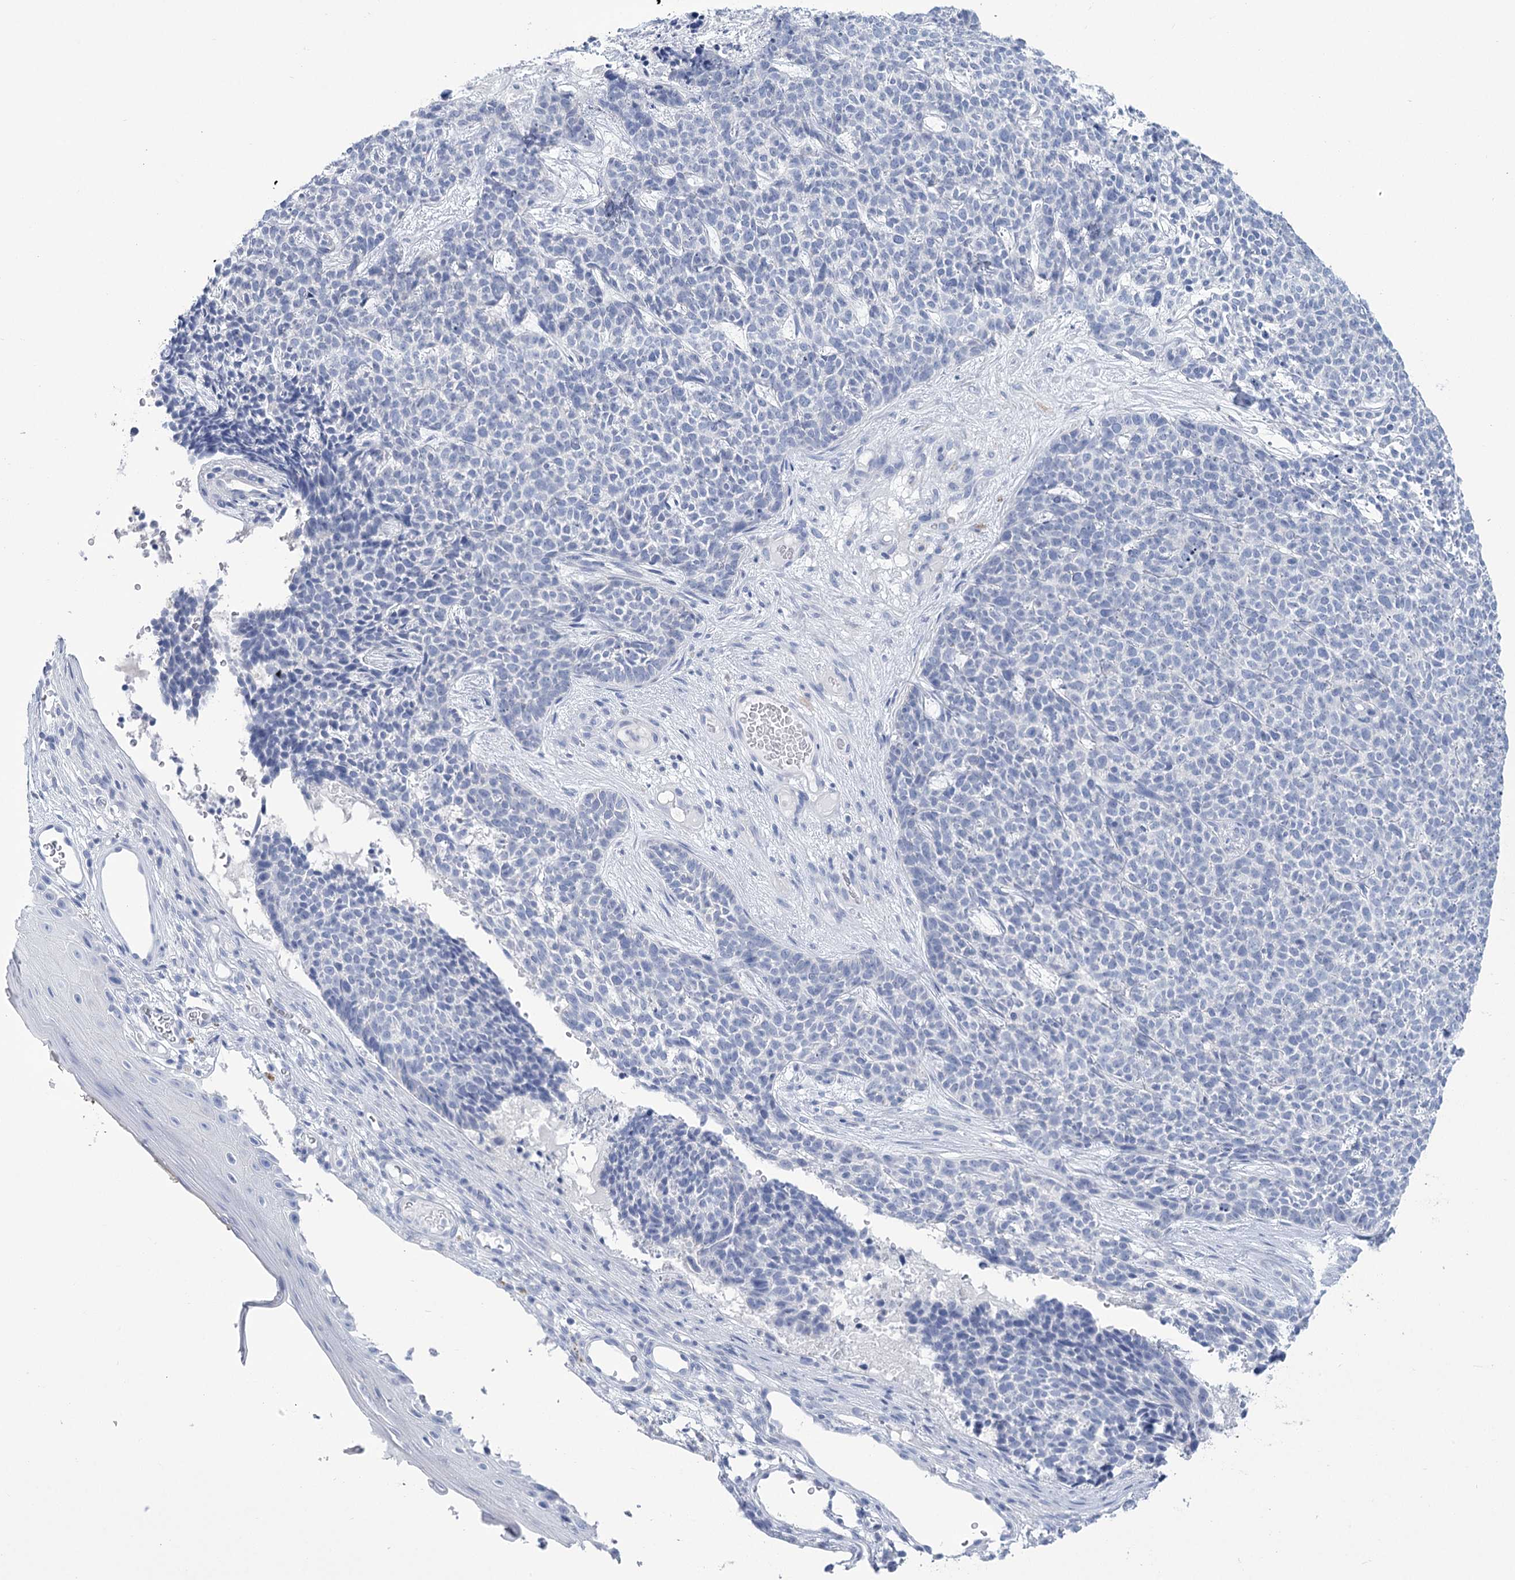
{"staining": {"intensity": "negative", "quantity": "none", "location": "none"}, "tissue": "skin cancer", "cell_type": "Tumor cells", "image_type": "cancer", "snomed": [{"axis": "morphology", "description": "Basal cell carcinoma"}, {"axis": "topography", "description": "Skin"}], "caption": "The histopathology image demonstrates no significant positivity in tumor cells of basal cell carcinoma (skin).", "gene": "PBLD", "patient": {"sex": "female", "age": 84}}